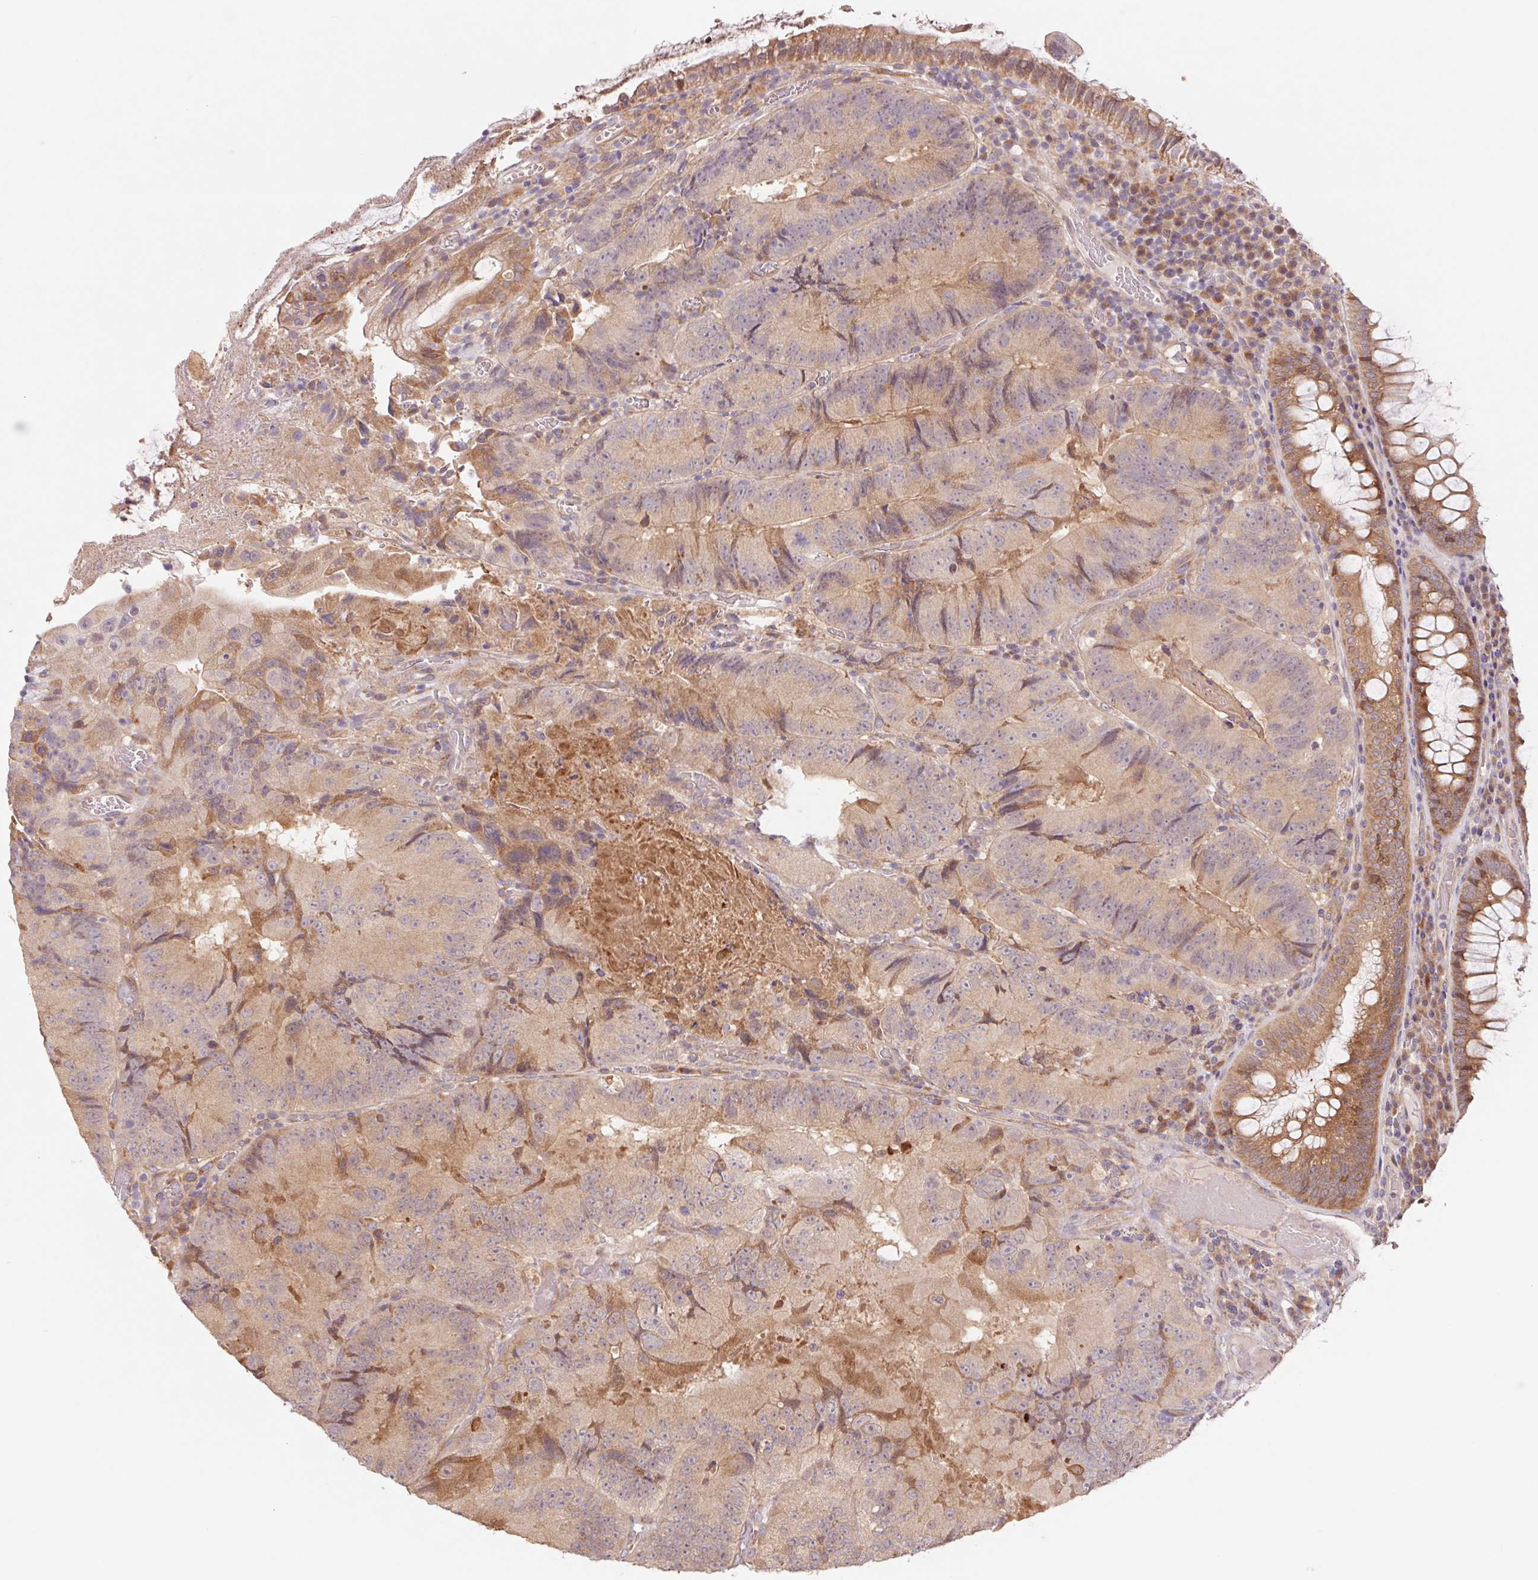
{"staining": {"intensity": "weak", "quantity": "25%-75%", "location": "cytoplasmic/membranous"}, "tissue": "colorectal cancer", "cell_type": "Tumor cells", "image_type": "cancer", "snomed": [{"axis": "morphology", "description": "Adenocarcinoma, NOS"}, {"axis": "topography", "description": "Colon"}], "caption": "Immunohistochemical staining of colorectal adenocarcinoma exhibits weak cytoplasmic/membranous protein expression in about 25%-75% of tumor cells.", "gene": "RRM1", "patient": {"sex": "female", "age": 86}}